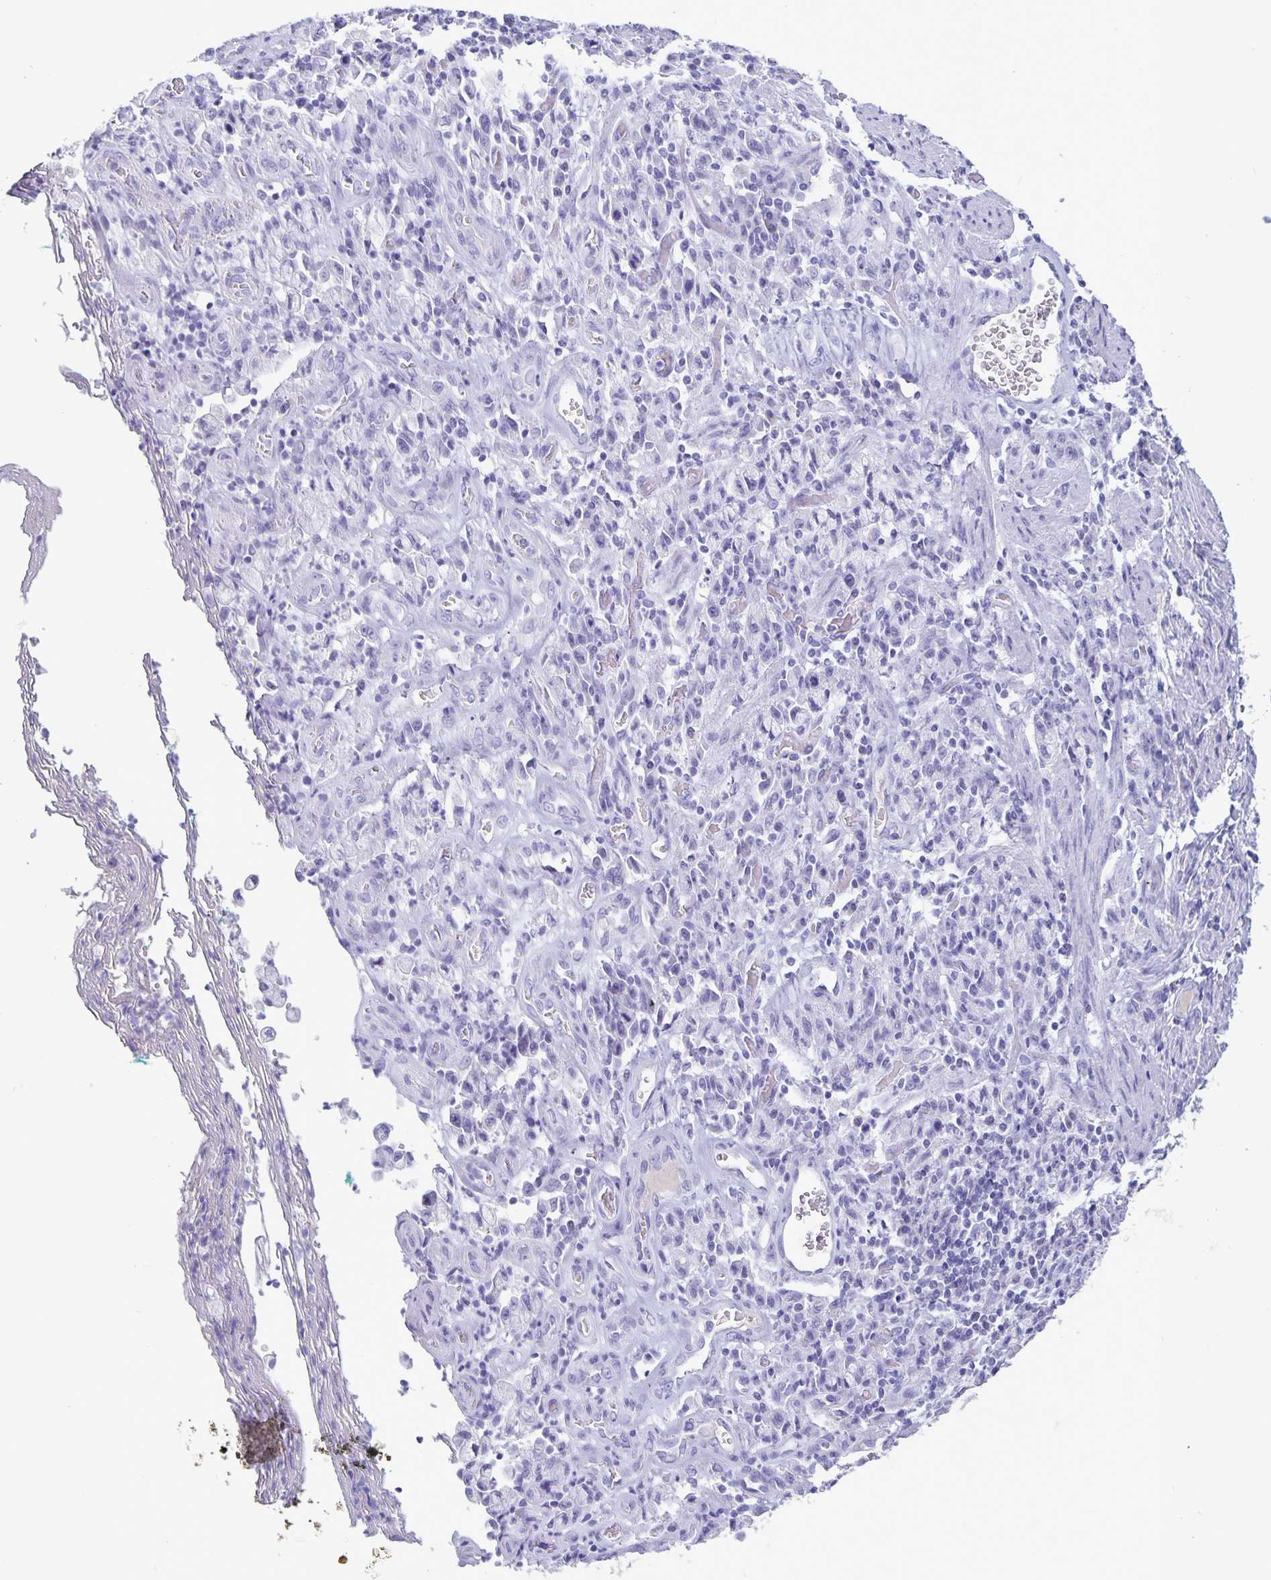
{"staining": {"intensity": "negative", "quantity": "none", "location": "none"}, "tissue": "stomach cancer", "cell_type": "Tumor cells", "image_type": "cancer", "snomed": [{"axis": "morphology", "description": "Adenocarcinoma, NOS"}, {"axis": "topography", "description": "Stomach"}], "caption": "IHC image of stomach adenocarcinoma stained for a protein (brown), which shows no expression in tumor cells. The staining is performed using DAB (3,3'-diaminobenzidine) brown chromogen with nuclei counter-stained in using hematoxylin.", "gene": "BPIFA3", "patient": {"sex": "male", "age": 77}}